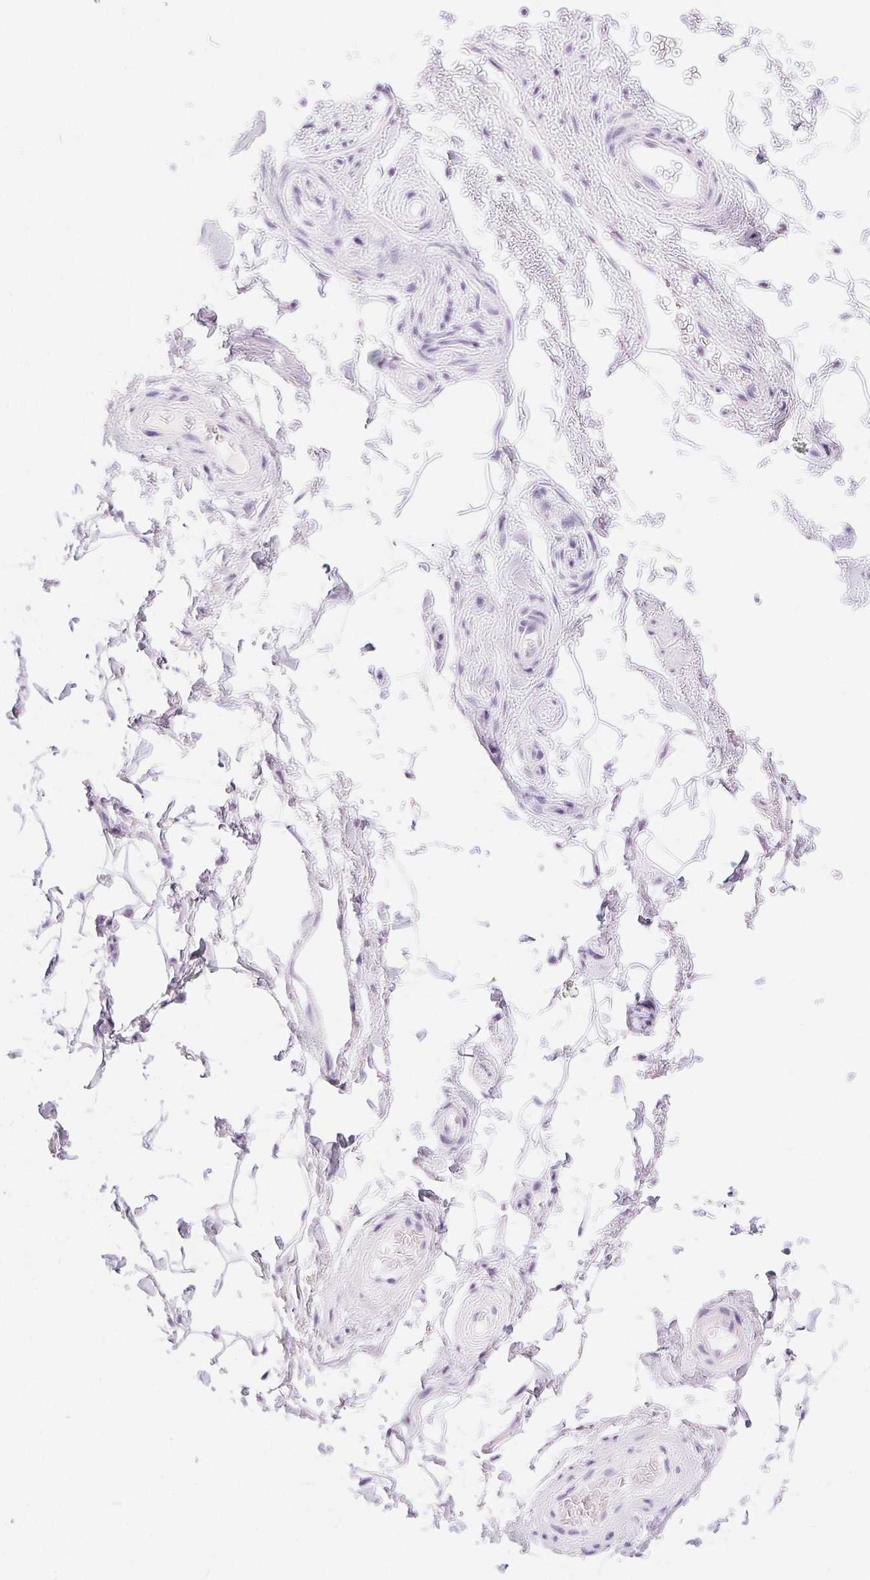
{"staining": {"intensity": "negative", "quantity": "none", "location": "none"}, "tissue": "adipose tissue", "cell_type": "Adipocytes", "image_type": "normal", "snomed": [{"axis": "morphology", "description": "Normal tissue, NOS"}, {"axis": "topography", "description": "Anal"}, {"axis": "topography", "description": "Peripheral nerve tissue"}], "caption": "IHC image of unremarkable human adipose tissue stained for a protein (brown), which reveals no staining in adipocytes.", "gene": "XDH", "patient": {"sex": "male", "age": 51}}